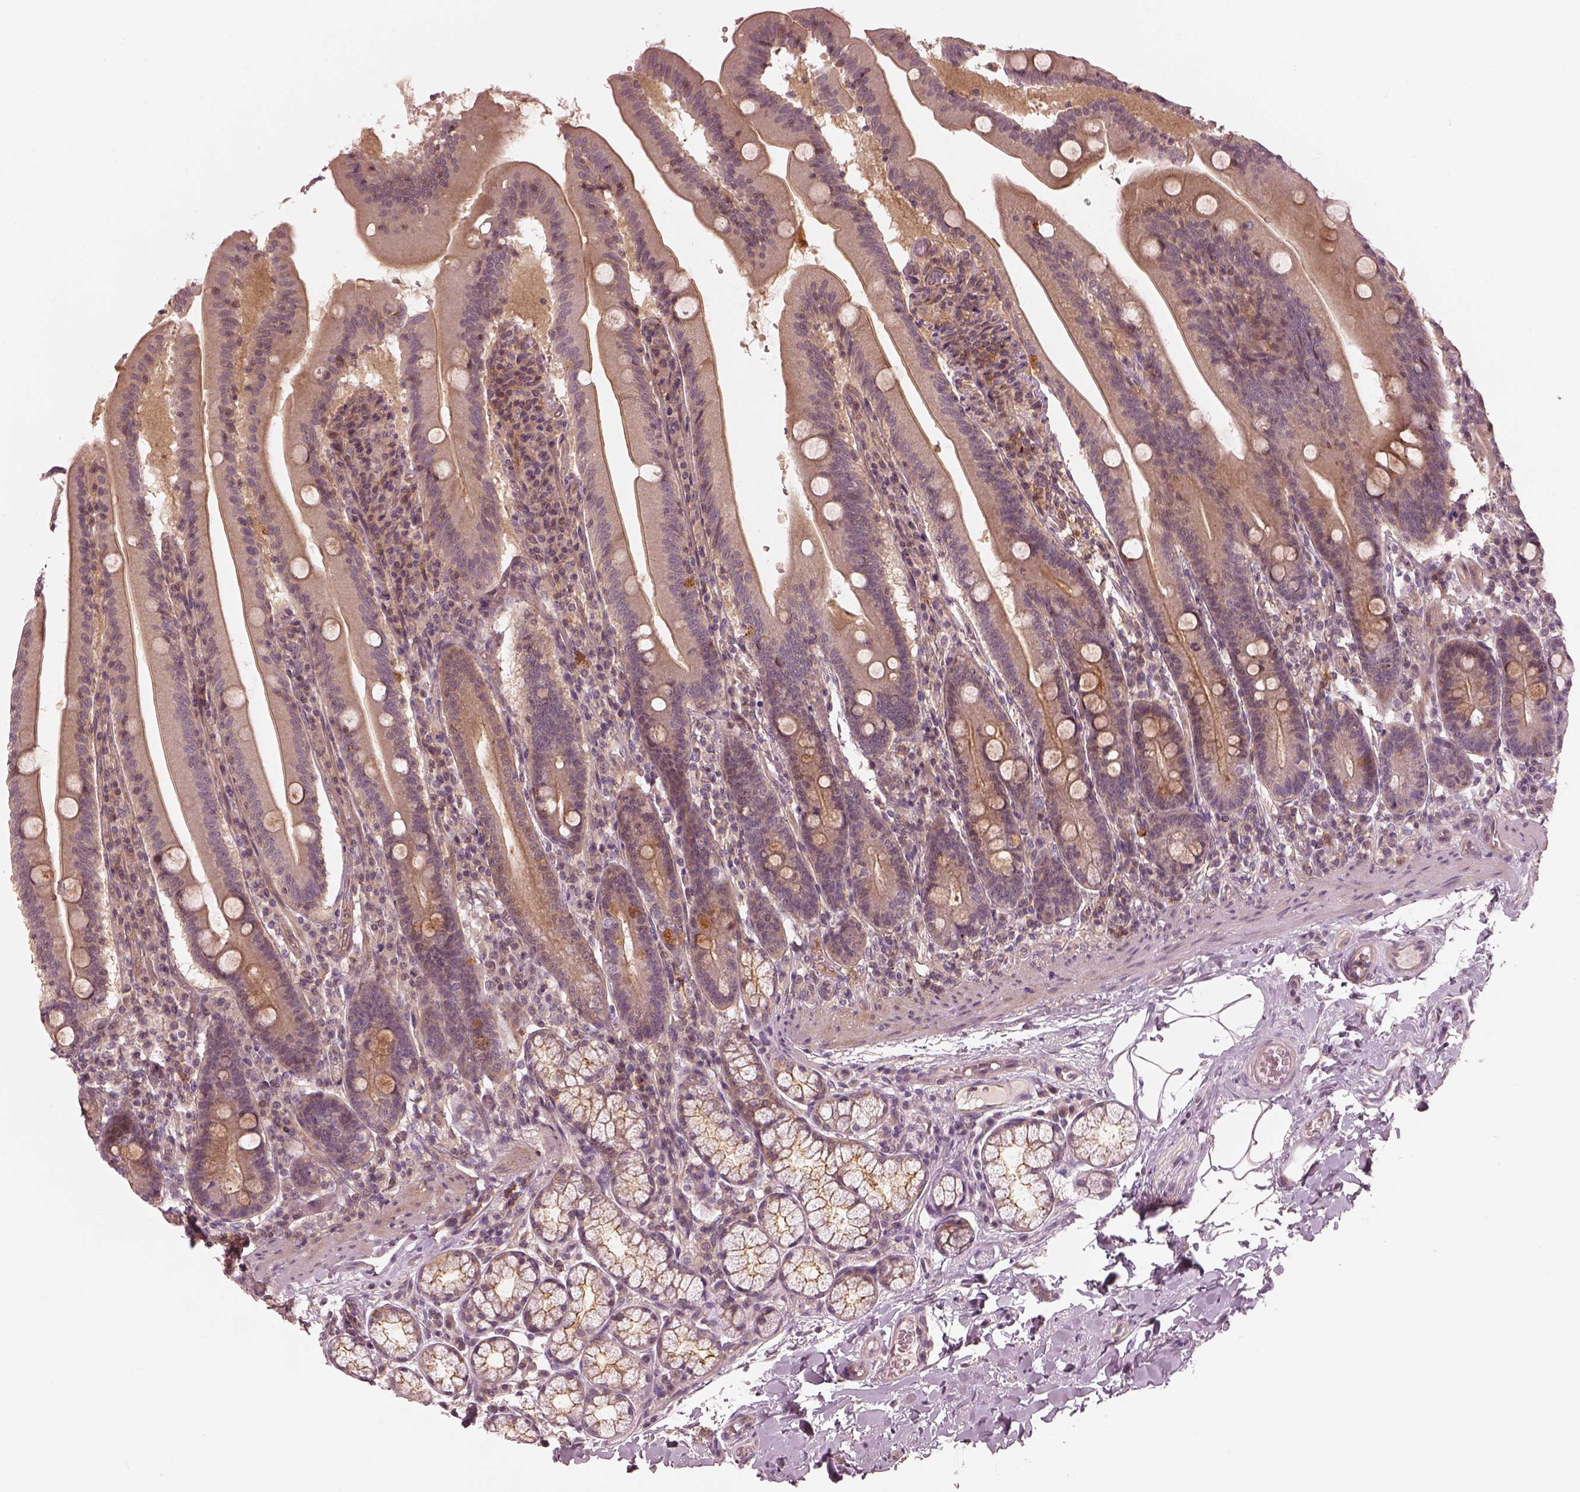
{"staining": {"intensity": "moderate", "quantity": "25%-75%", "location": "cytoplasmic/membranous"}, "tissue": "small intestine", "cell_type": "Glandular cells", "image_type": "normal", "snomed": [{"axis": "morphology", "description": "Normal tissue, NOS"}, {"axis": "topography", "description": "Small intestine"}], "caption": "This micrograph displays immunohistochemistry staining of normal human small intestine, with medium moderate cytoplasmic/membranous positivity in about 25%-75% of glandular cells.", "gene": "FAM107B", "patient": {"sex": "male", "age": 37}}